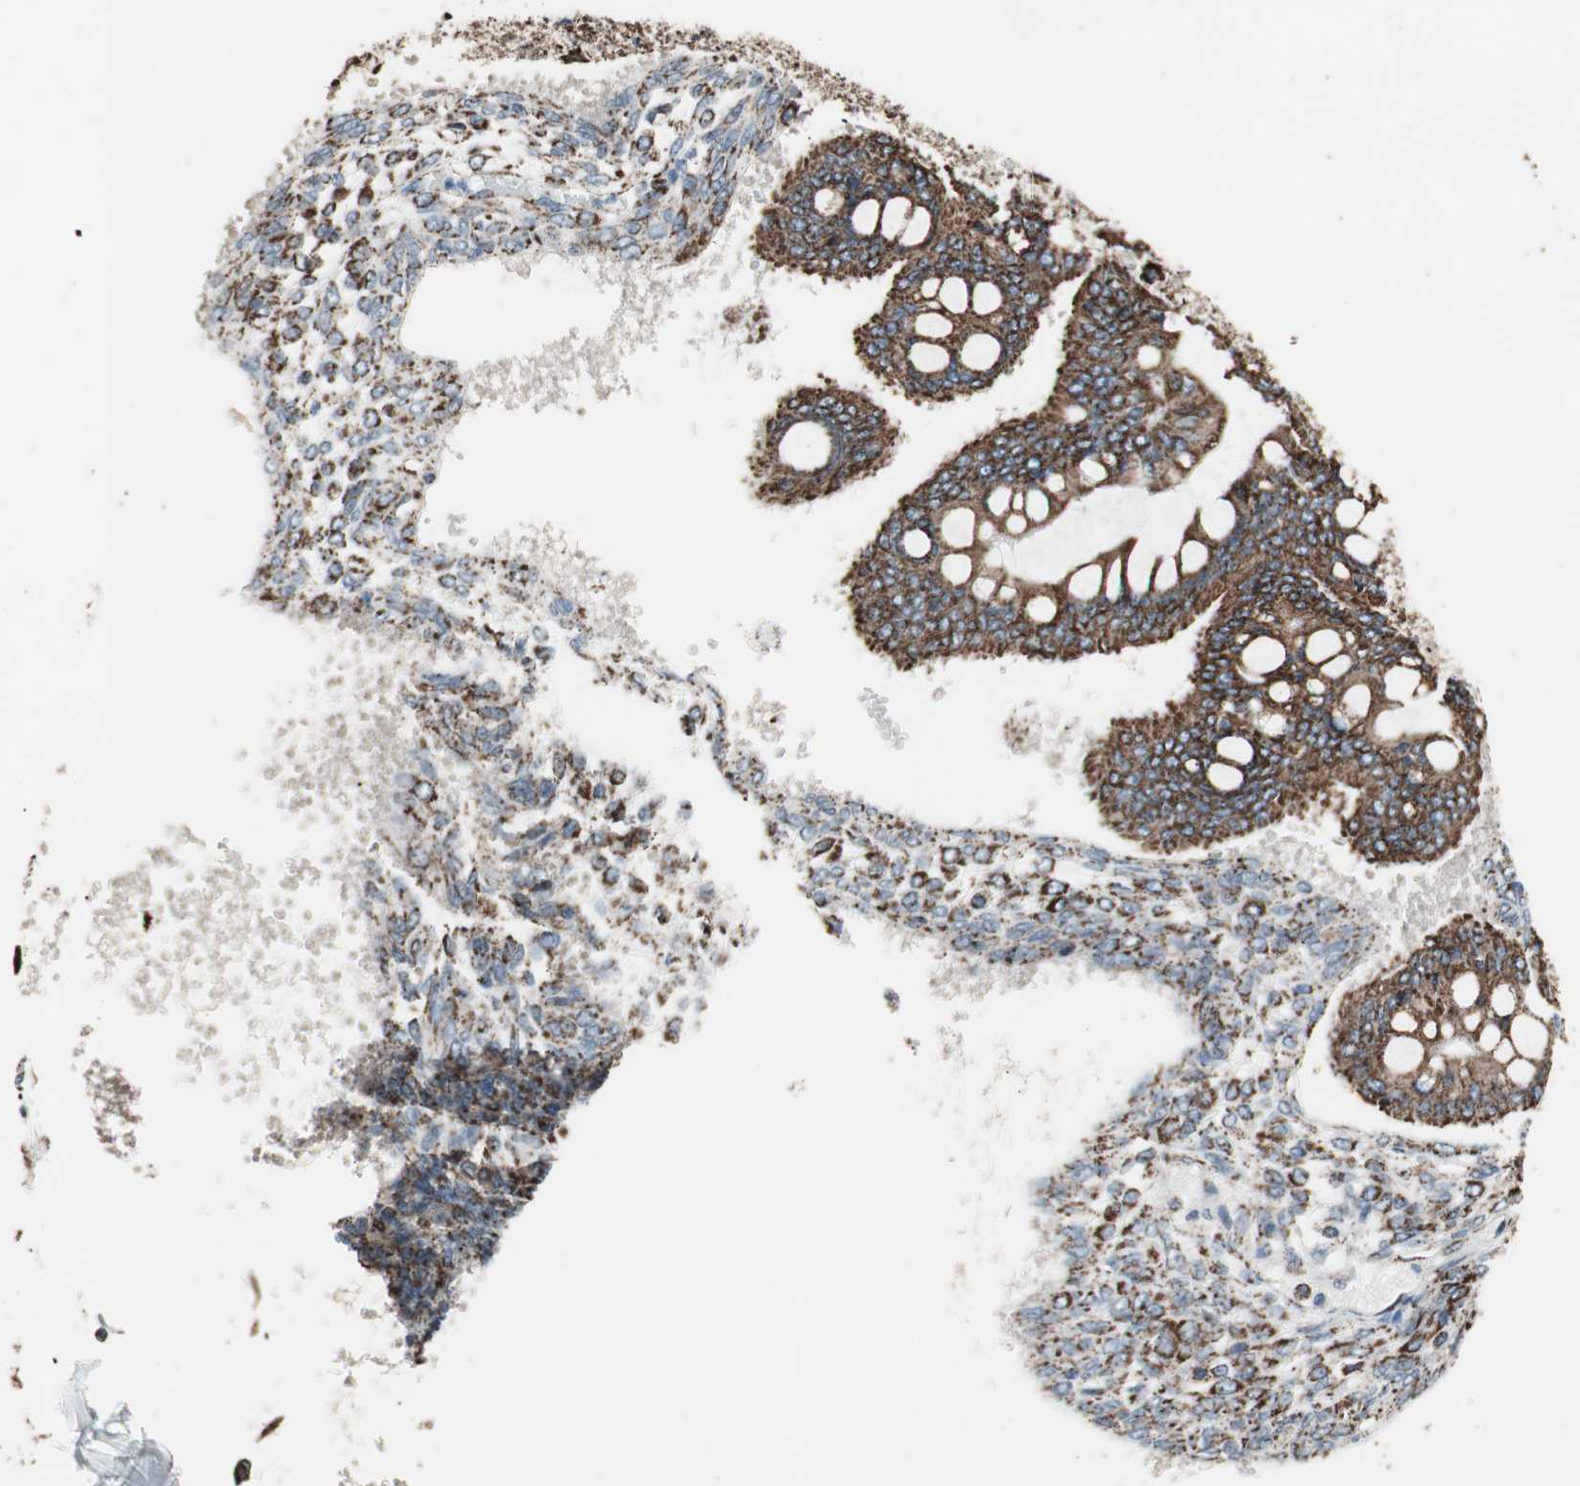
{"staining": {"intensity": "strong", "quantity": ">75%", "location": "cytoplasmic/membranous"}, "tissue": "ovarian cancer", "cell_type": "Tumor cells", "image_type": "cancer", "snomed": [{"axis": "morphology", "description": "Cystadenocarcinoma, mucinous, NOS"}, {"axis": "topography", "description": "Ovary"}], "caption": "Ovarian mucinous cystadenocarcinoma tissue reveals strong cytoplasmic/membranous staining in about >75% of tumor cells, visualized by immunohistochemistry. The staining is performed using DAB brown chromogen to label protein expression. The nuclei are counter-stained blue using hematoxylin.", "gene": "PCSK4", "patient": {"sex": "female", "age": 73}}